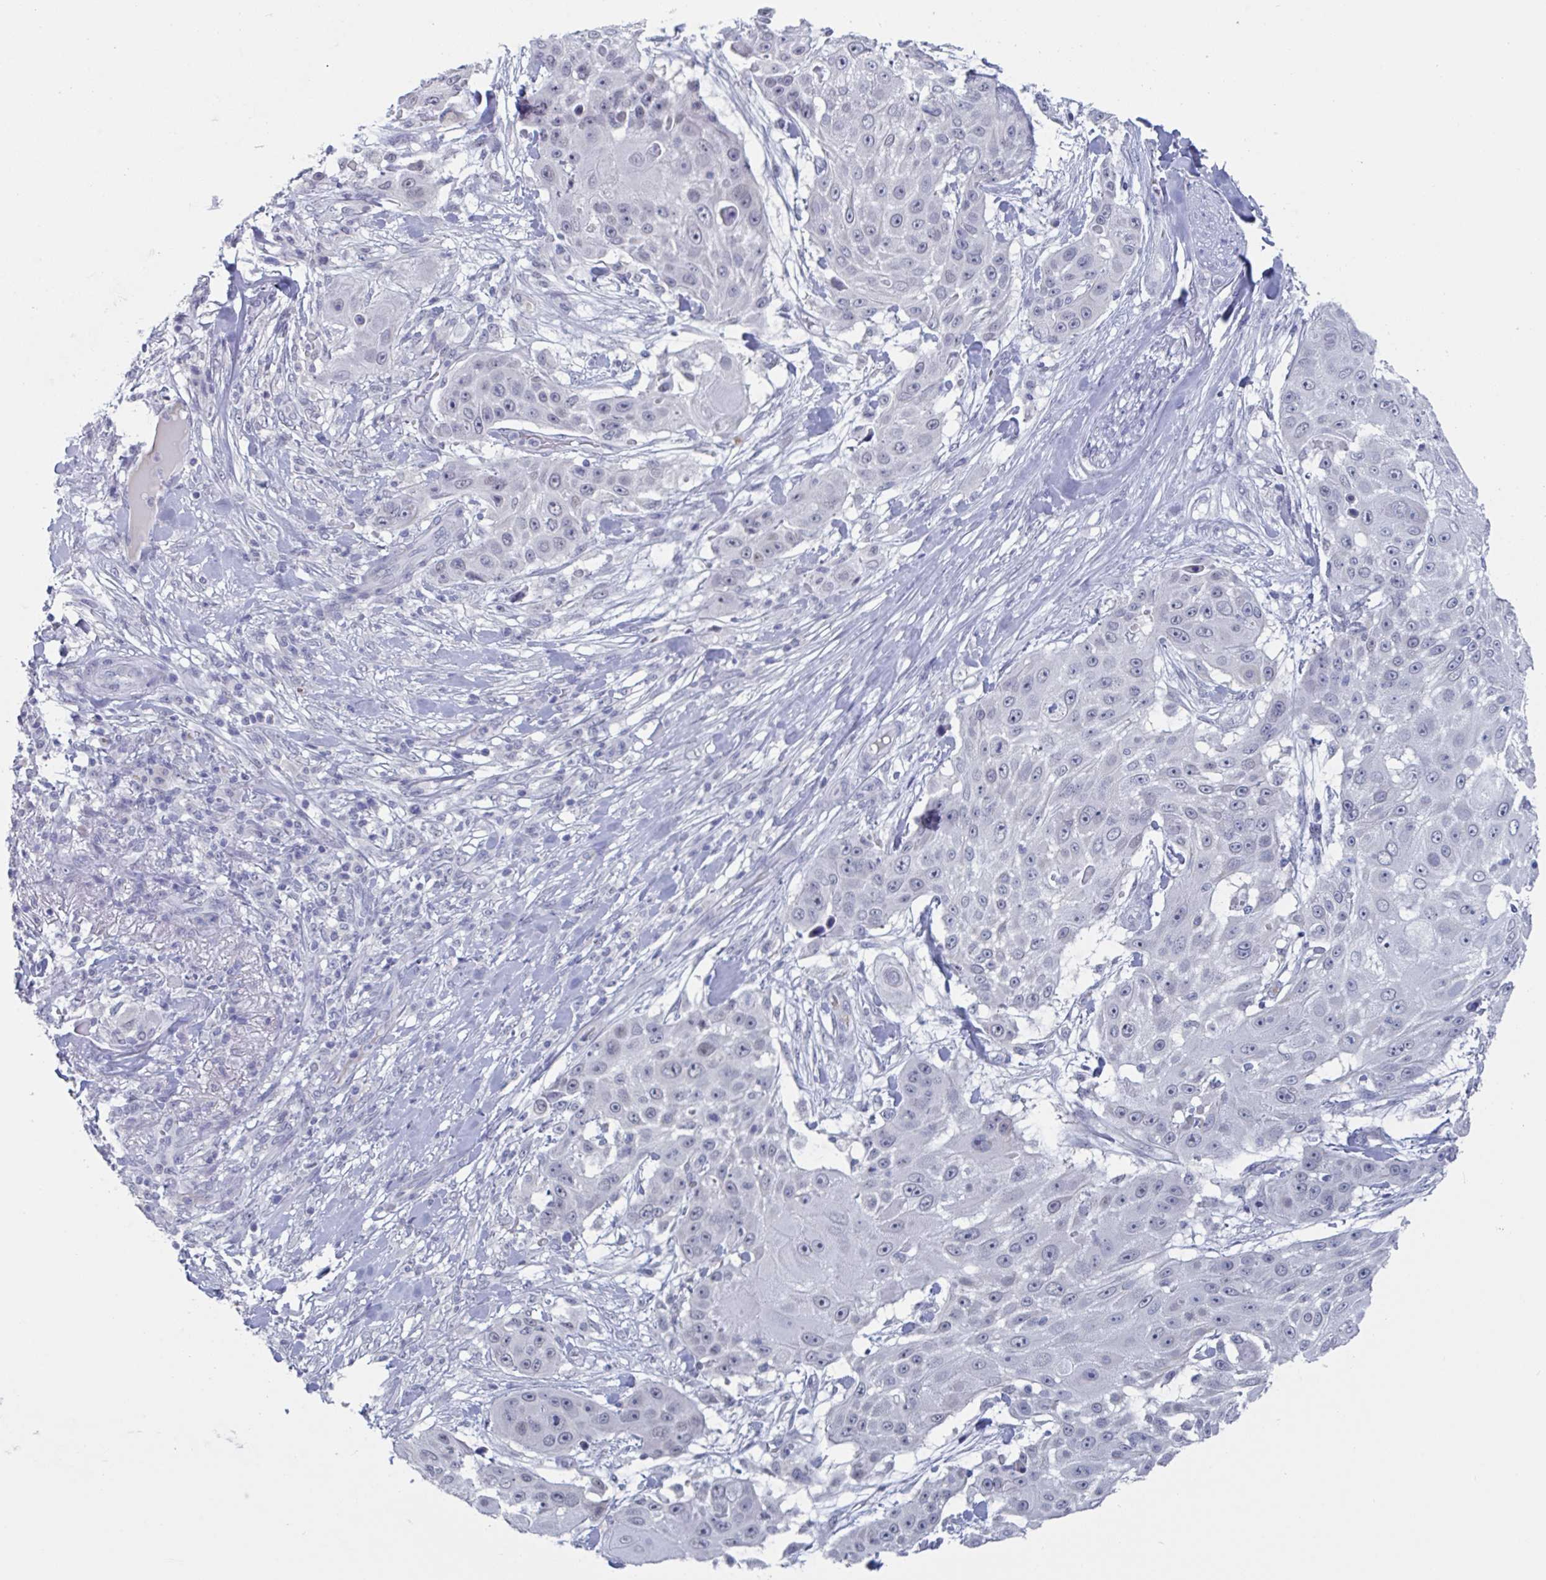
{"staining": {"intensity": "negative", "quantity": "none", "location": "none"}, "tissue": "skin cancer", "cell_type": "Tumor cells", "image_type": "cancer", "snomed": [{"axis": "morphology", "description": "Squamous cell carcinoma, NOS"}, {"axis": "topography", "description": "Skin"}], "caption": "The IHC histopathology image has no significant expression in tumor cells of squamous cell carcinoma (skin) tissue.", "gene": "KDM4D", "patient": {"sex": "female", "age": 86}}